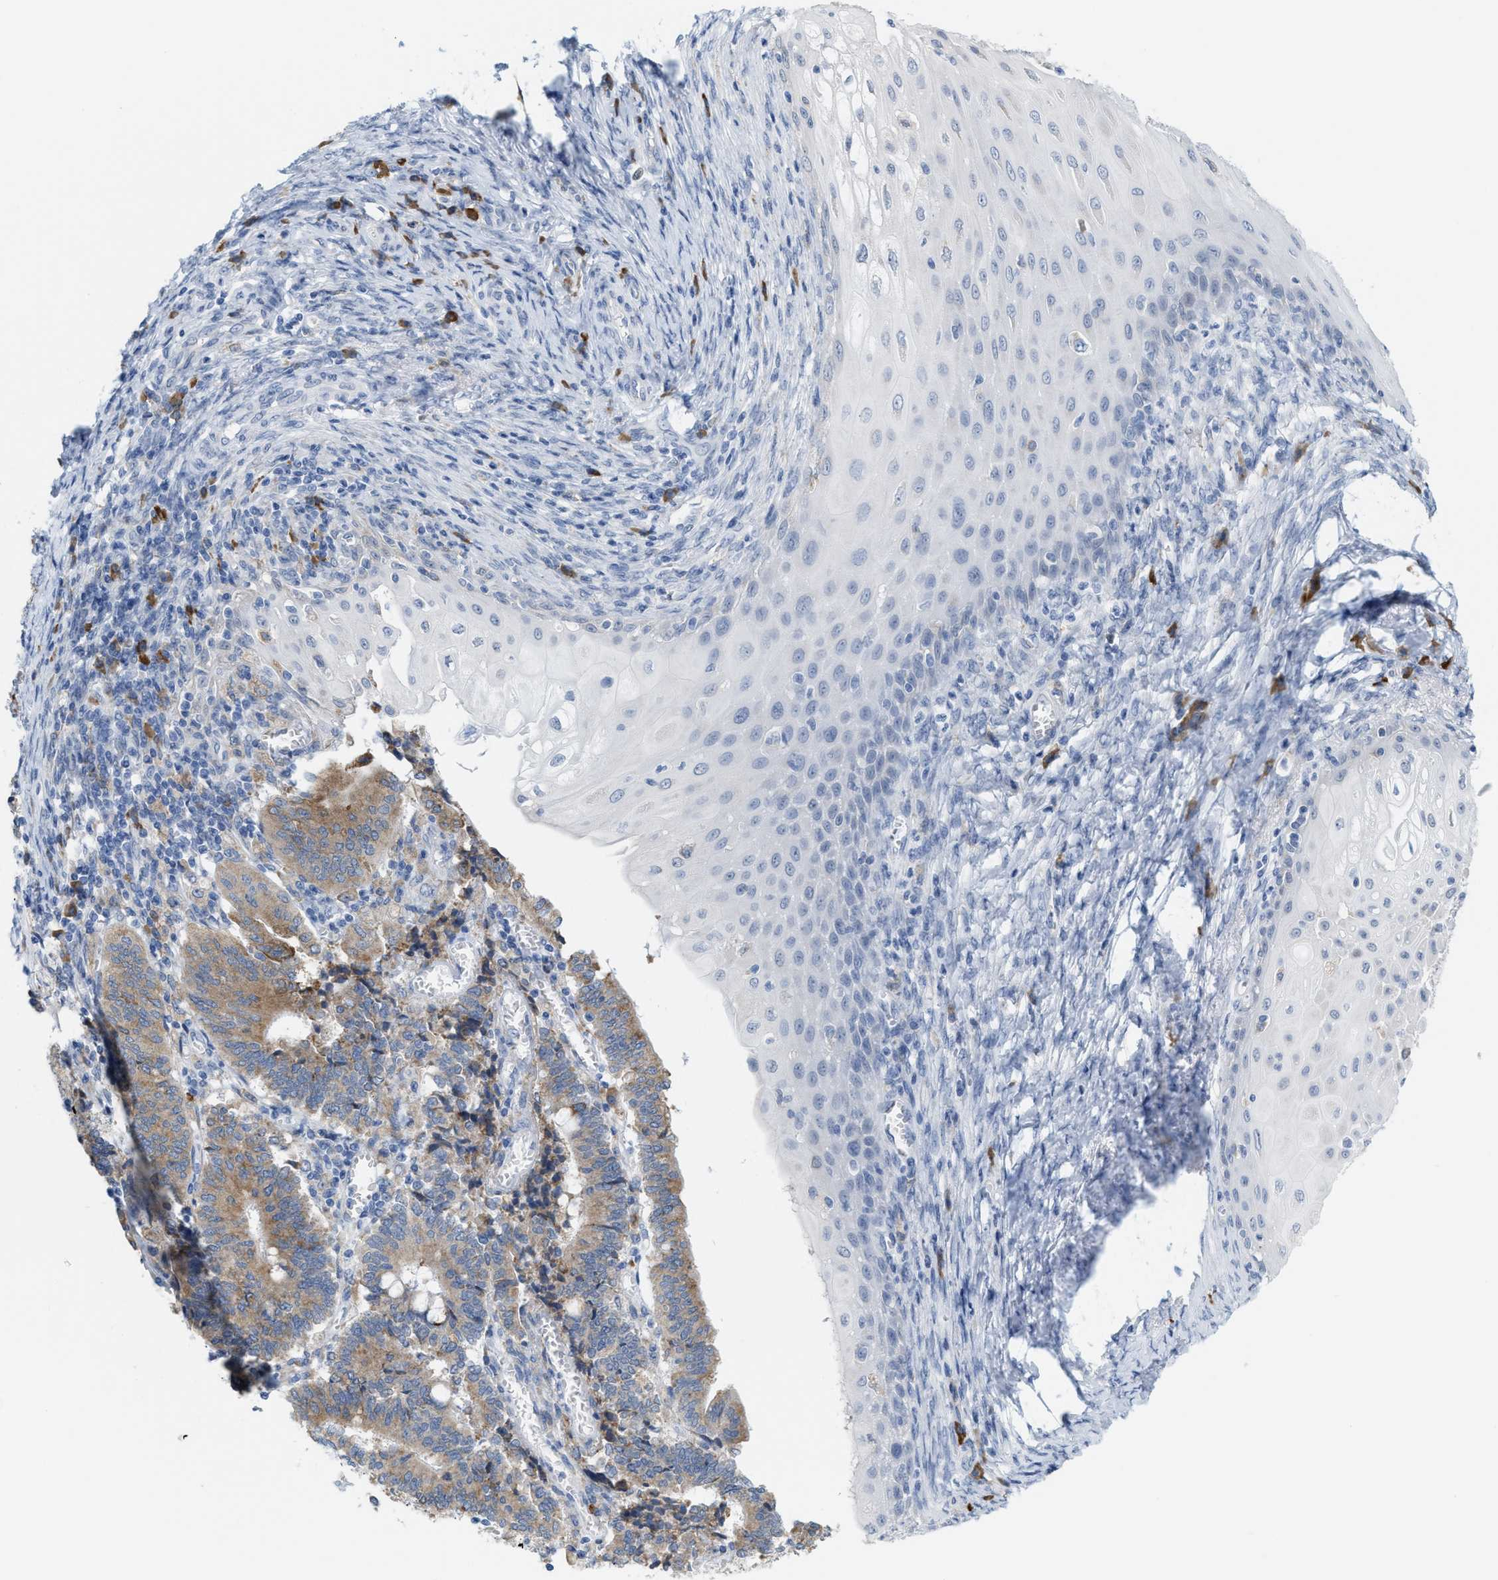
{"staining": {"intensity": "moderate", "quantity": ">75%", "location": "cytoplasmic/membranous"}, "tissue": "cervical cancer", "cell_type": "Tumor cells", "image_type": "cancer", "snomed": [{"axis": "morphology", "description": "Adenocarcinoma, NOS"}, {"axis": "topography", "description": "Cervix"}], "caption": "Protein expression analysis of human cervical cancer (adenocarcinoma) reveals moderate cytoplasmic/membranous staining in about >75% of tumor cells. Nuclei are stained in blue.", "gene": "KIFC3", "patient": {"sex": "female", "age": 44}}